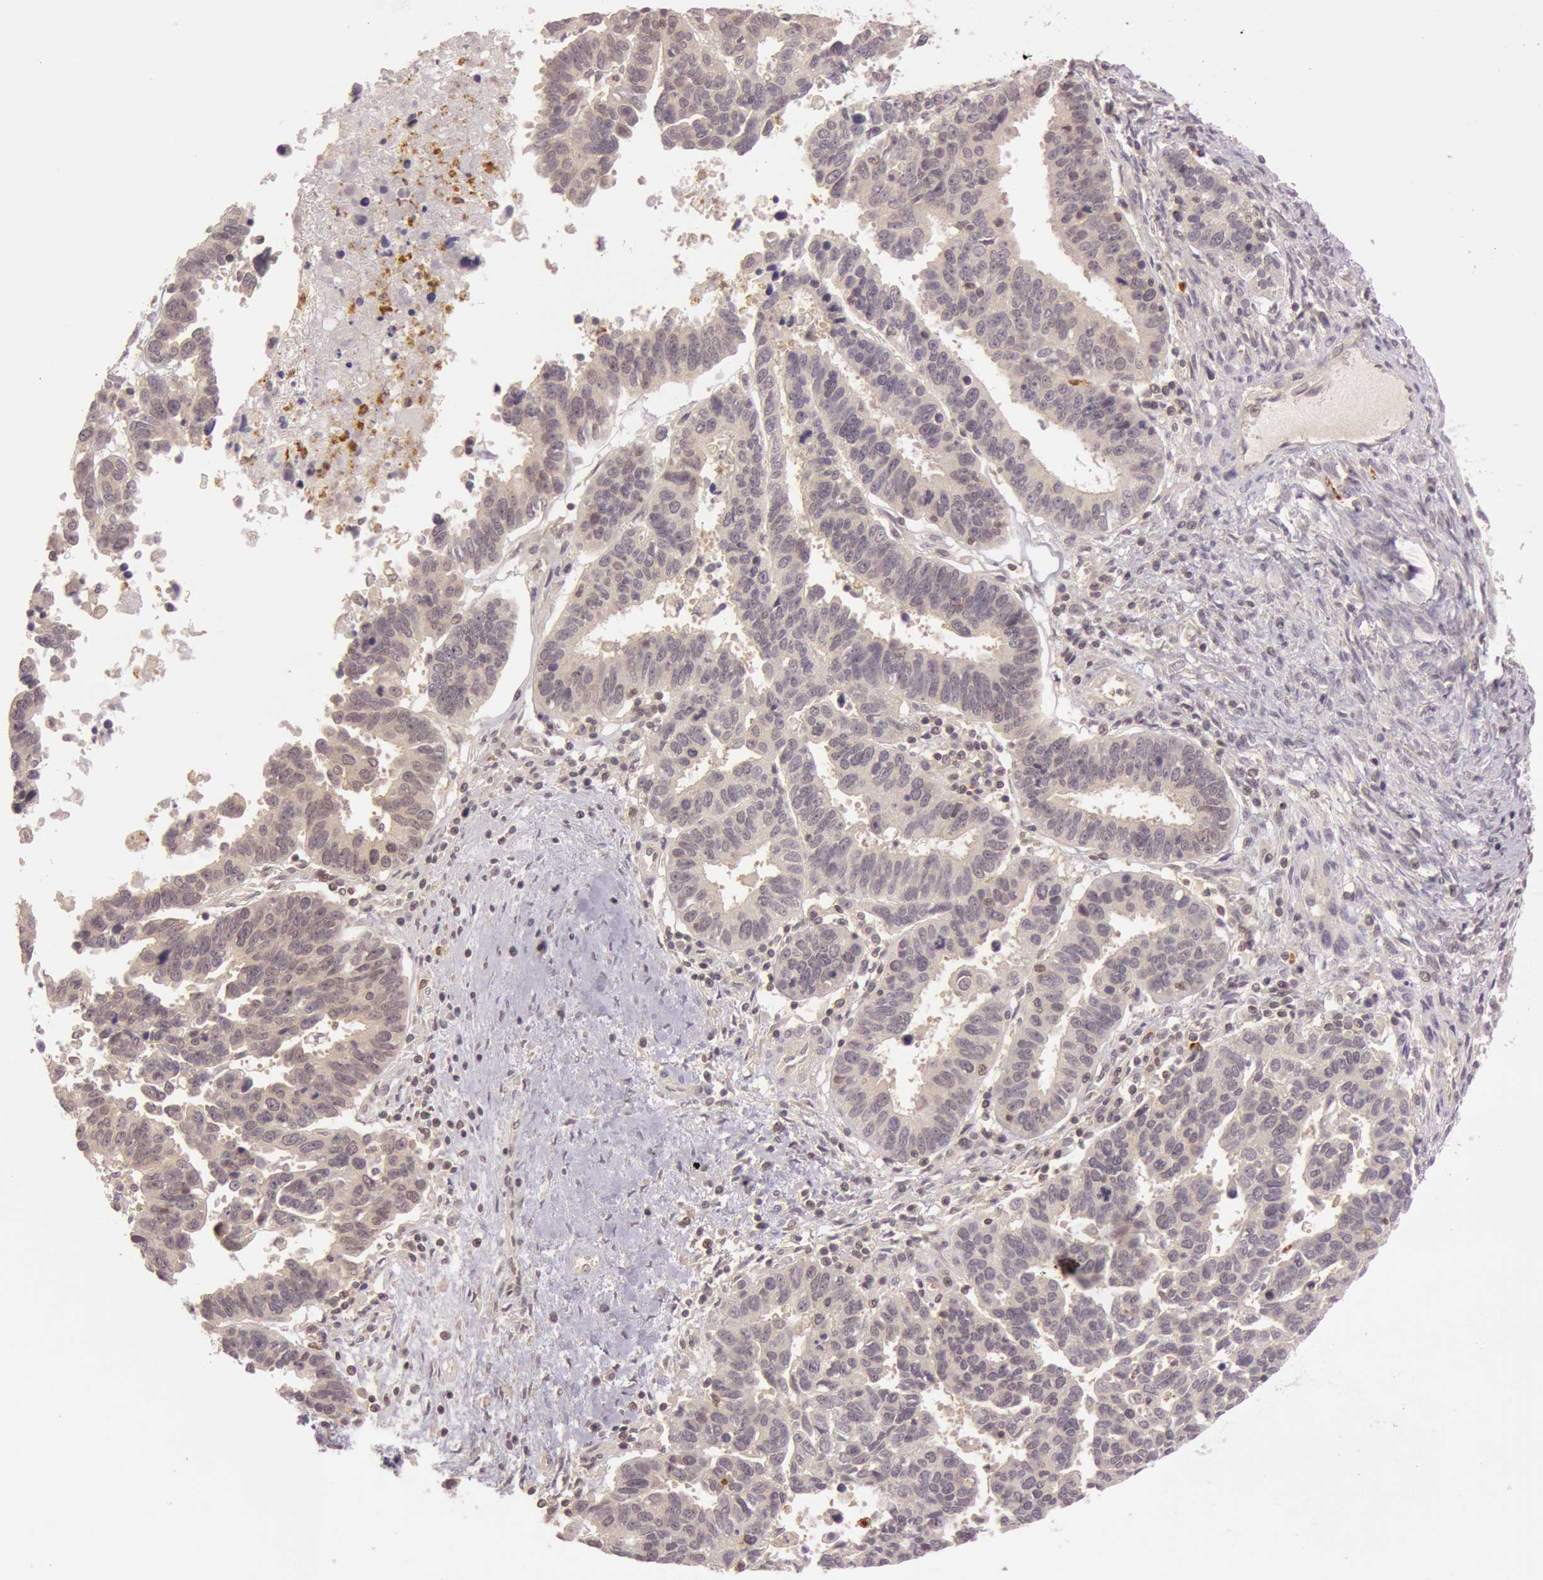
{"staining": {"intensity": "weak", "quantity": ">75%", "location": "cytoplasmic/membranous"}, "tissue": "ovarian cancer", "cell_type": "Tumor cells", "image_type": "cancer", "snomed": [{"axis": "morphology", "description": "Carcinoma, endometroid"}, {"axis": "morphology", "description": "Cystadenocarcinoma, serous, NOS"}, {"axis": "topography", "description": "Ovary"}], "caption": "Brown immunohistochemical staining in human ovarian cancer (endometroid carcinoma) demonstrates weak cytoplasmic/membranous expression in approximately >75% of tumor cells.", "gene": "ATG2B", "patient": {"sex": "female", "age": 45}}